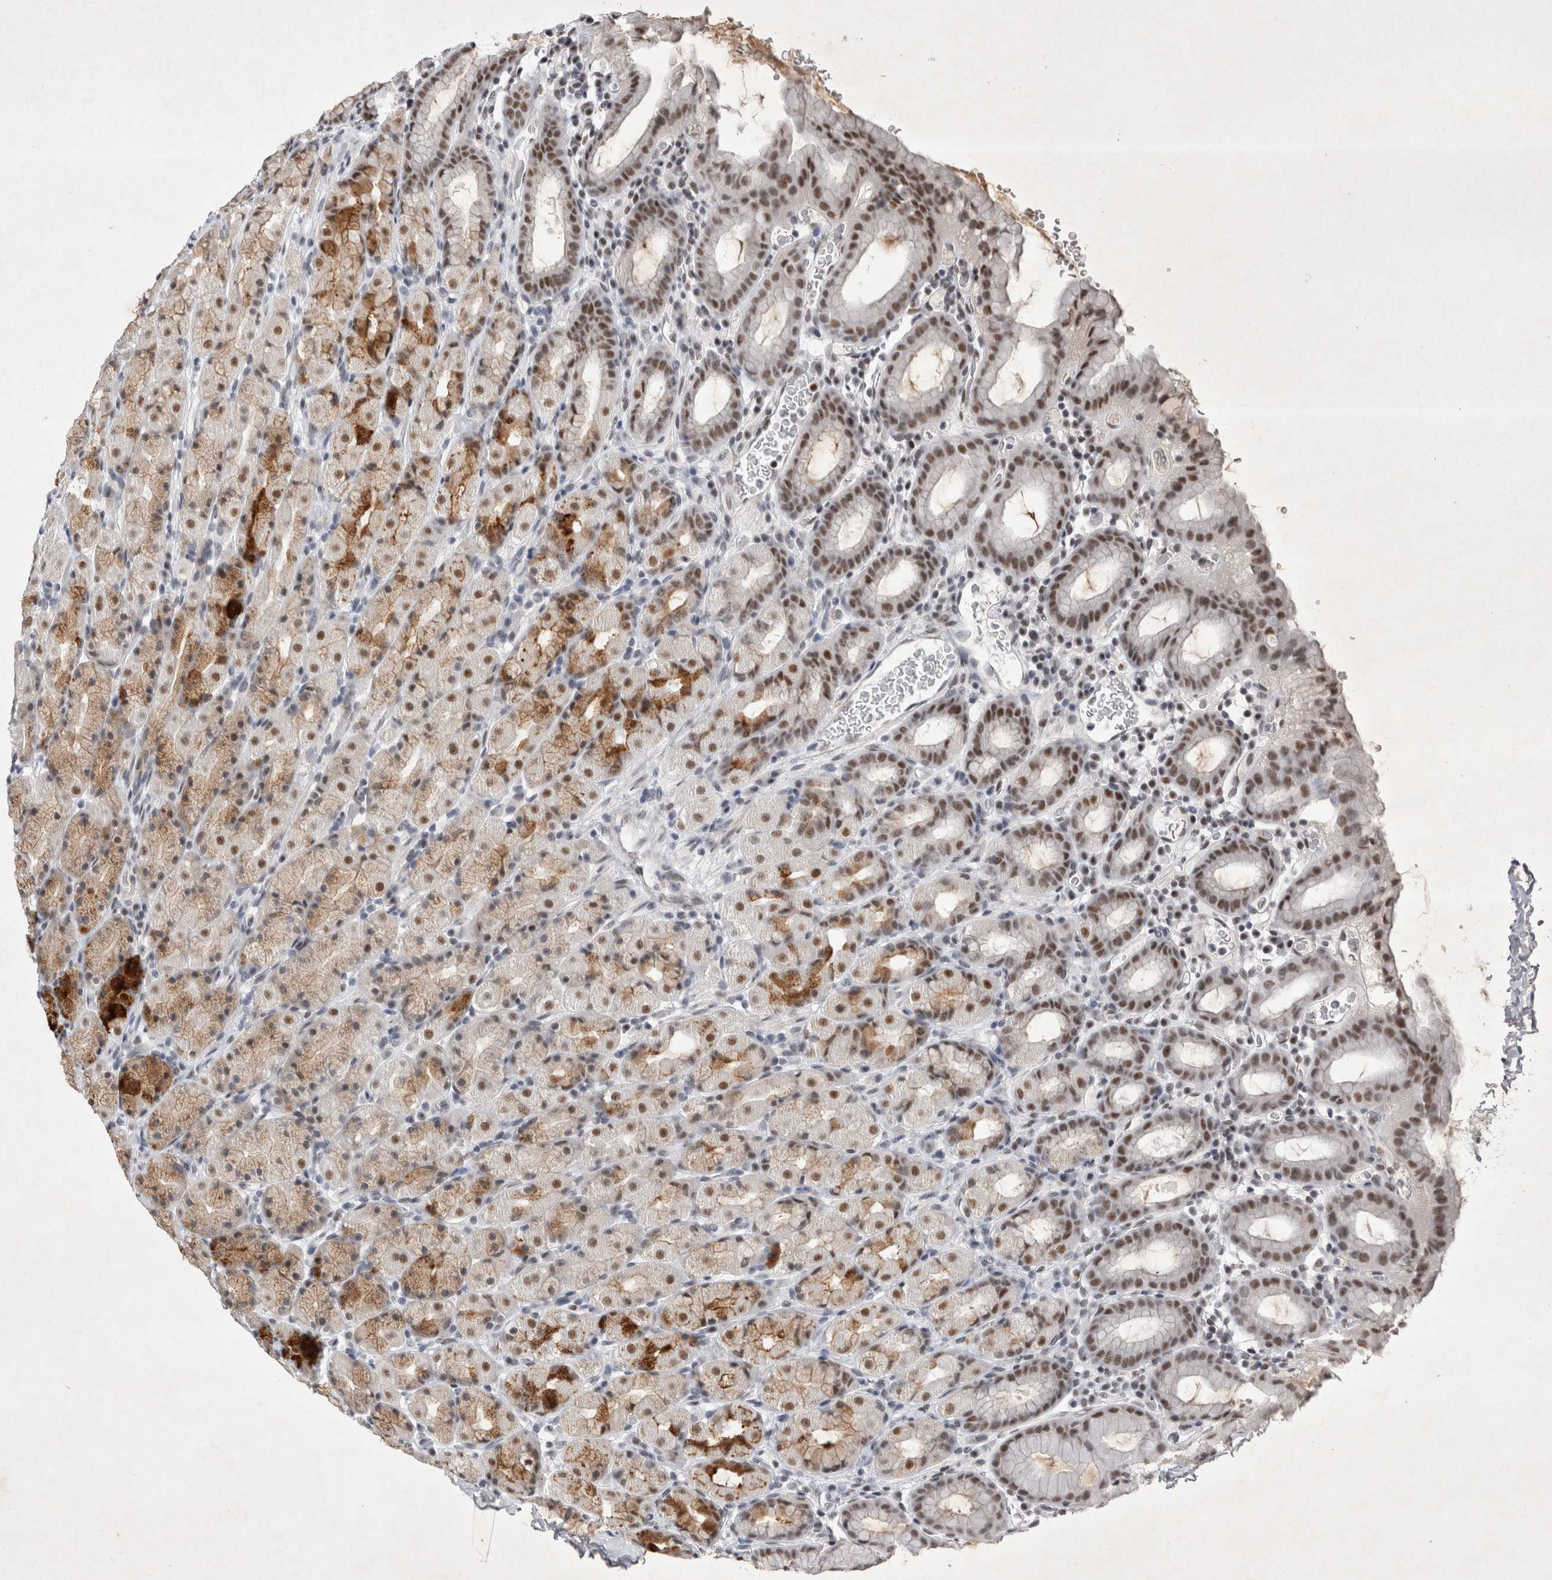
{"staining": {"intensity": "moderate", "quantity": ">75%", "location": "cytoplasmic/membranous,nuclear"}, "tissue": "stomach", "cell_type": "Glandular cells", "image_type": "normal", "snomed": [{"axis": "morphology", "description": "Normal tissue, NOS"}, {"axis": "topography", "description": "Stomach, upper"}], "caption": "Protein analysis of unremarkable stomach reveals moderate cytoplasmic/membranous,nuclear positivity in approximately >75% of glandular cells. (brown staining indicates protein expression, while blue staining denotes nuclei).", "gene": "RBM6", "patient": {"sex": "male", "age": 68}}